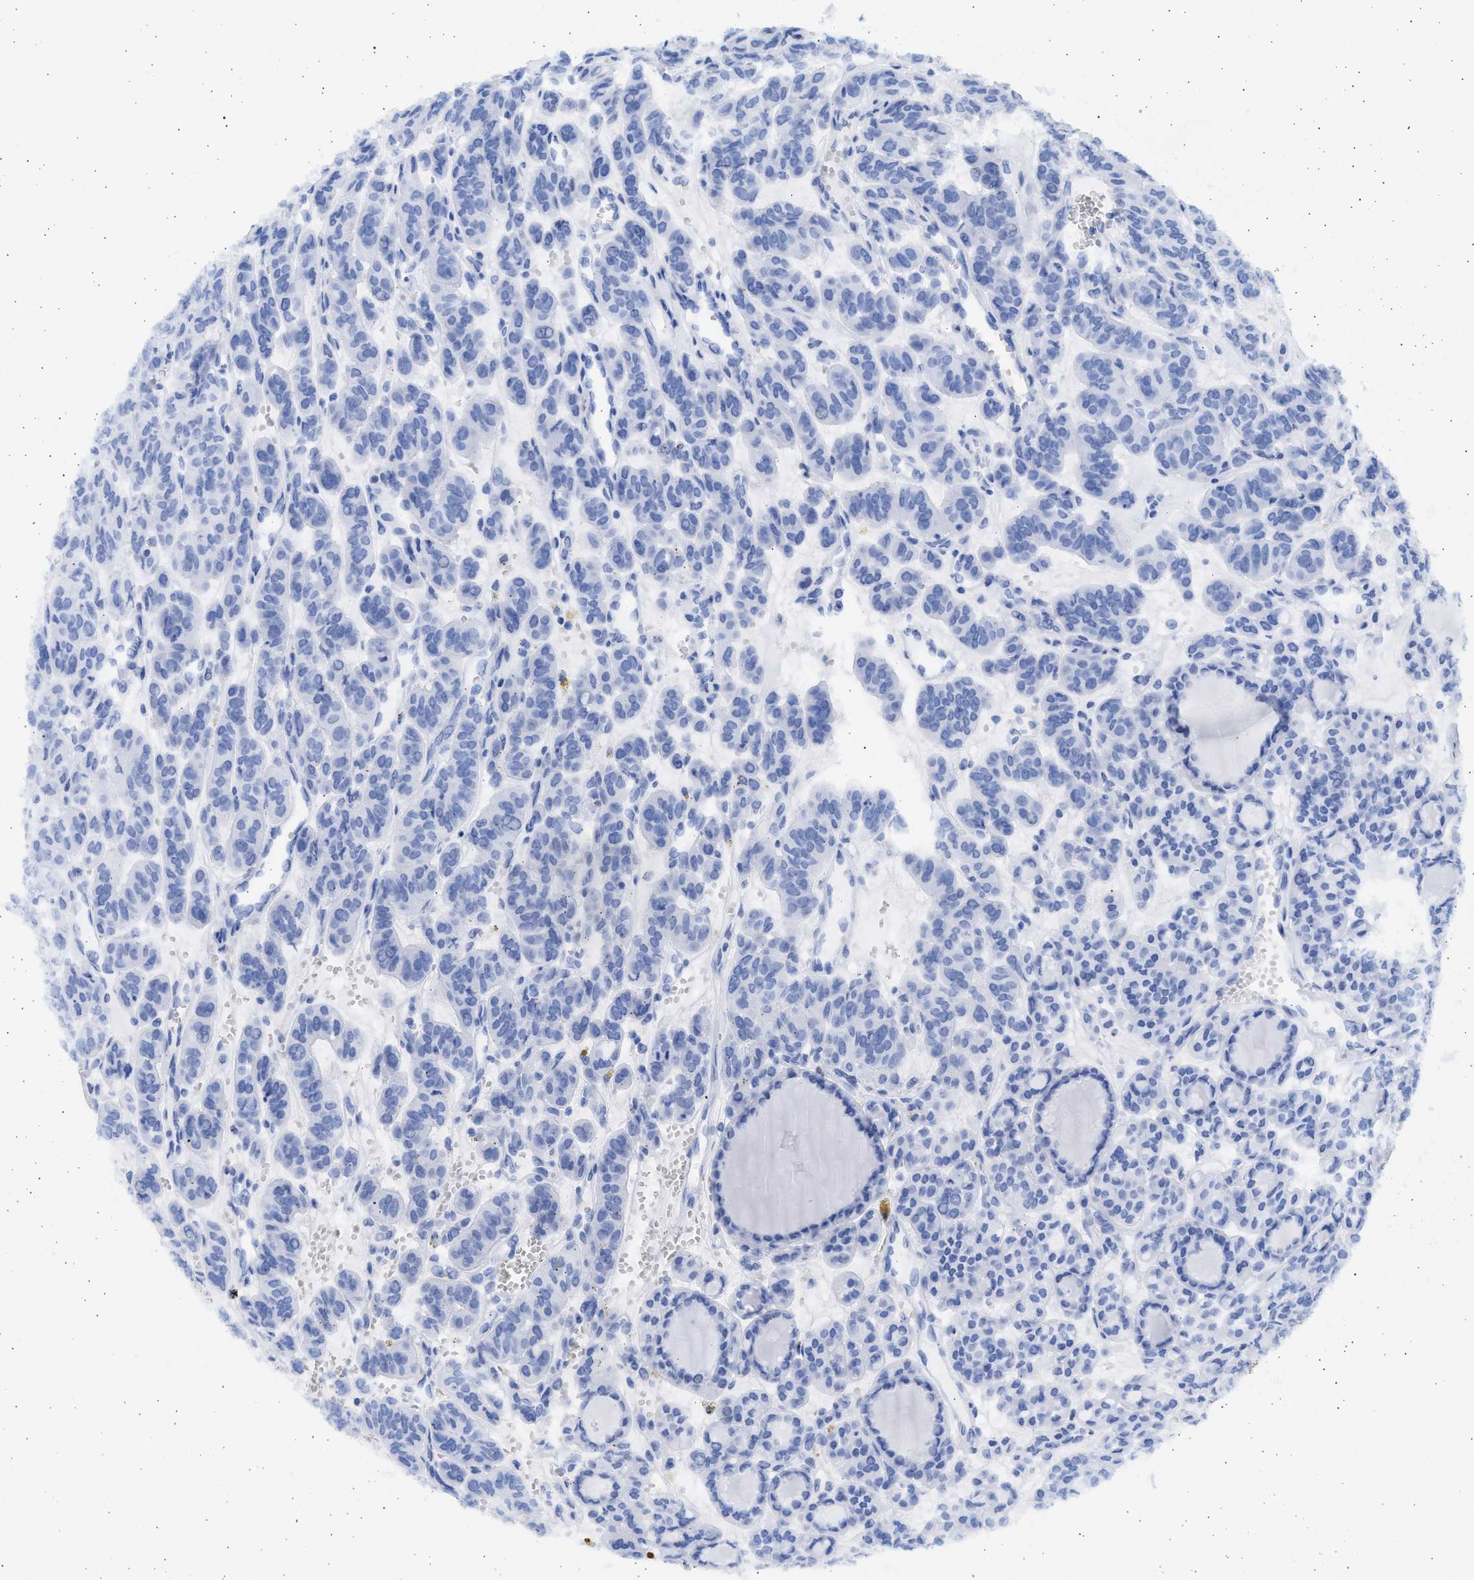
{"staining": {"intensity": "negative", "quantity": "none", "location": "none"}, "tissue": "thyroid cancer", "cell_type": "Tumor cells", "image_type": "cancer", "snomed": [{"axis": "morphology", "description": "Follicular adenoma carcinoma, NOS"}, {"axis": "topography", "description": "Thyroid gland"}], "caption": "Protein analysis of thyroid cancer (follicular adenoma carcinoma) demonstrates no significant expression in tumor cells. (DAB (3,3'-diaminobenzidine) immunohistochemistry, high magnification).", "gene": "ALDOC", "patient": {"sex": "female", "age": 71}}